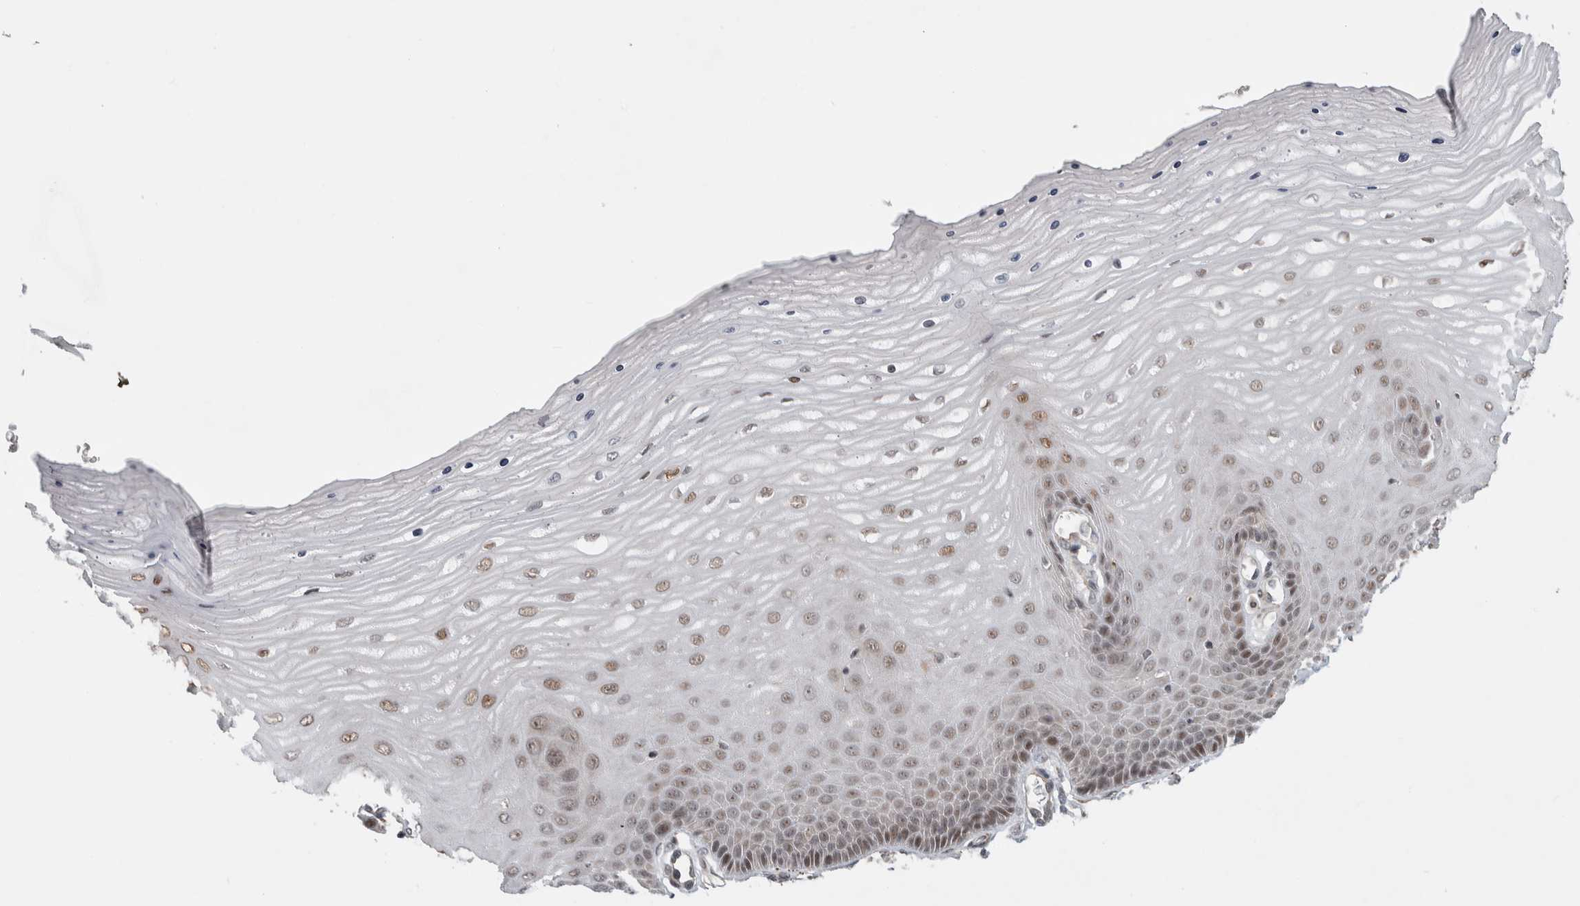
{"staining": {"intensity": "weak", "quantity": ">75%", "location": "cytoplasmic/membranous,nuclear"}, "tissue": "cervix", "cell_type": "Glandular cells", "image_type": "normal", "snomed": [{"axis": "morphology", "description": "Normal tissue, NOS"}, {"axis": "topography", "description": "Cervix"}], "caption": "The micrograph demonstrates a brown stain indicating the presence of a protein in the cytoplasmic/membranous,nuclear of glandular cells in cervix. The staining is performed using DAB brown chromogen to label protein expression. The nuclei are counter-stained blue using hematoxylin.", "gene": "NAB2", "patient": {"sex": "female", "age": 55}}